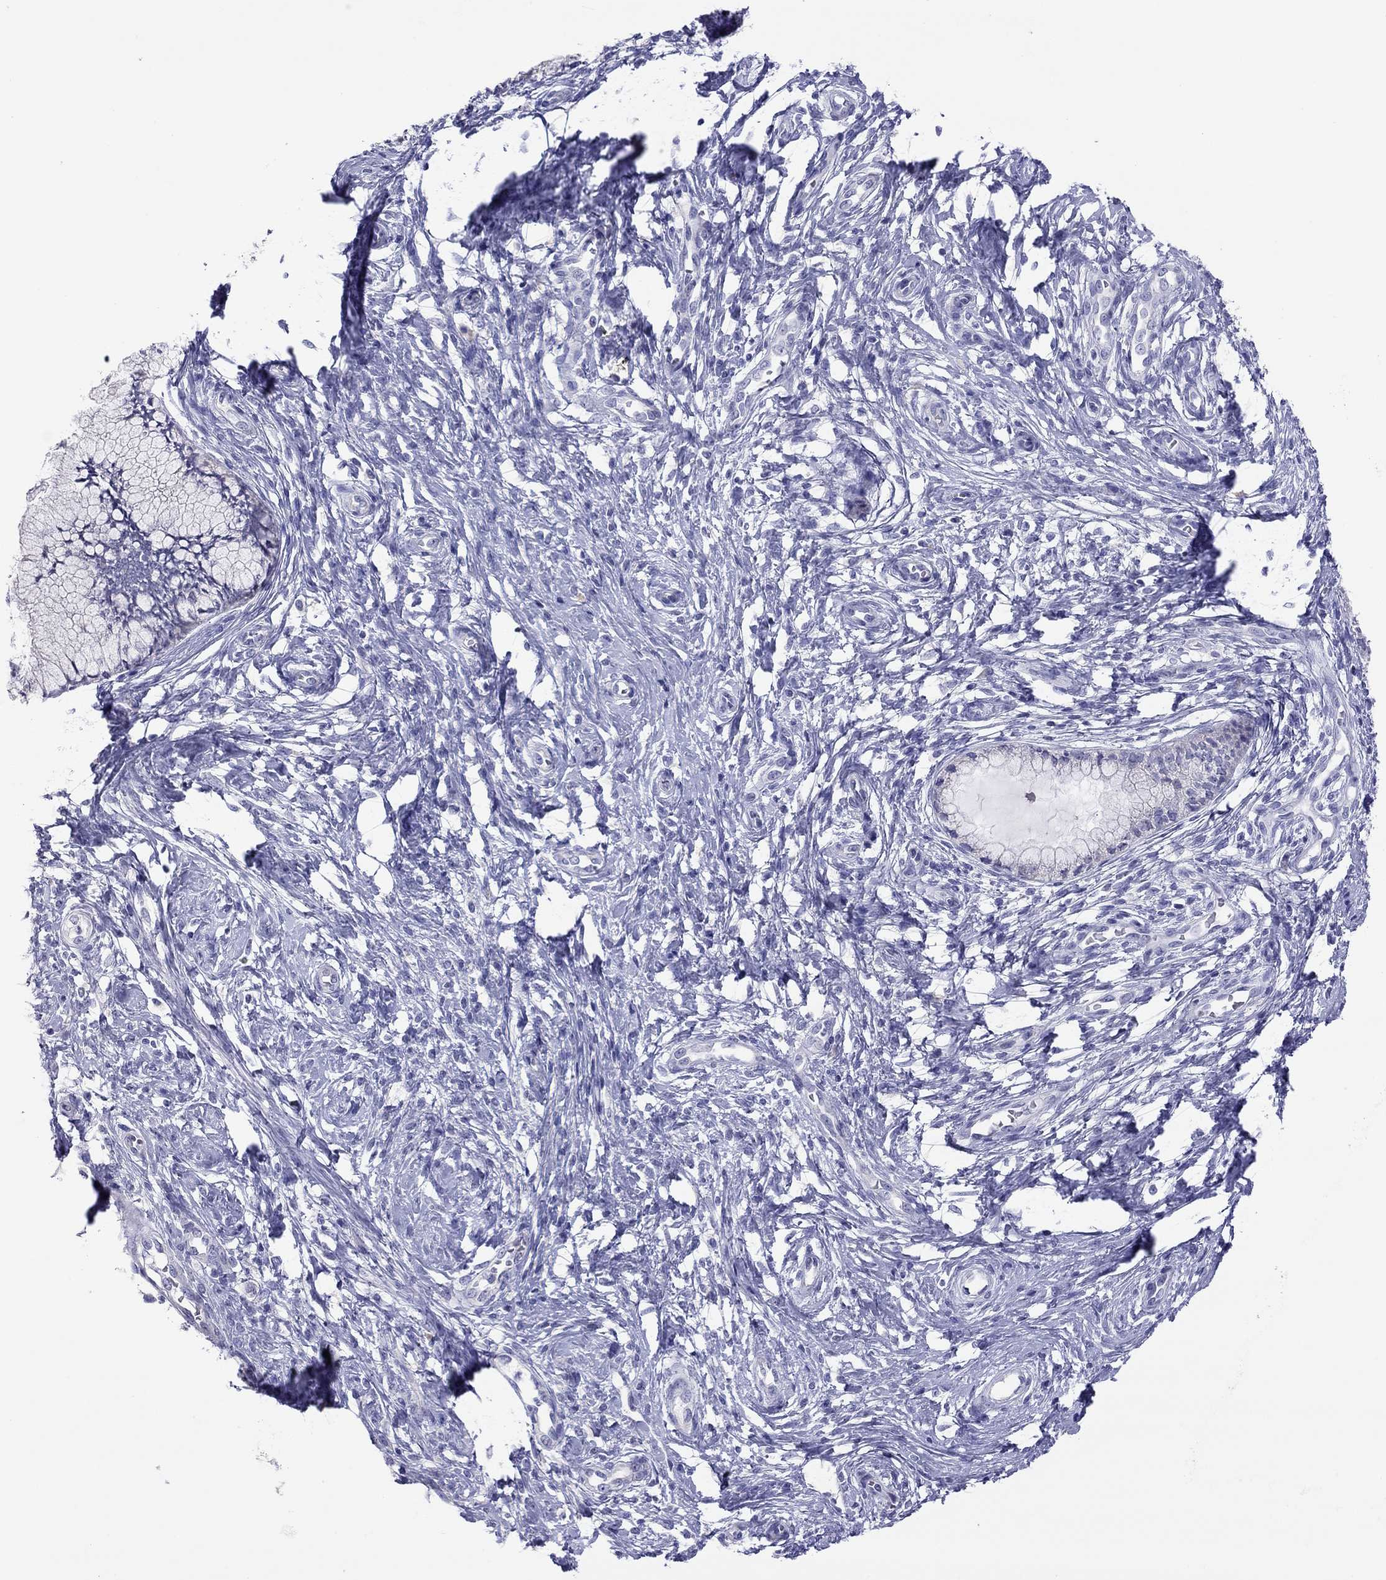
{"staining": {"intensity": "negative", "quantity": "none", "location": "none"}, "tissue": "cervical cancer", "cell_type": "Tumor cells", "image_type": "cancer", "snomed": [{"axis": "morphology", "description": "Normal tissue, NOS"}, {"axis": "morphology", "description": "Squamous cell carcinoma, NOS"}, {"axis": "topography", "description": "Cervix"}], "caption": "This is an immunohistochemistry (IHC) histopathology image of cervical cancer. There is no staining in tumor cells.", "gene": "COL9A1", "patient": {"sex": "female", "age": 39}}